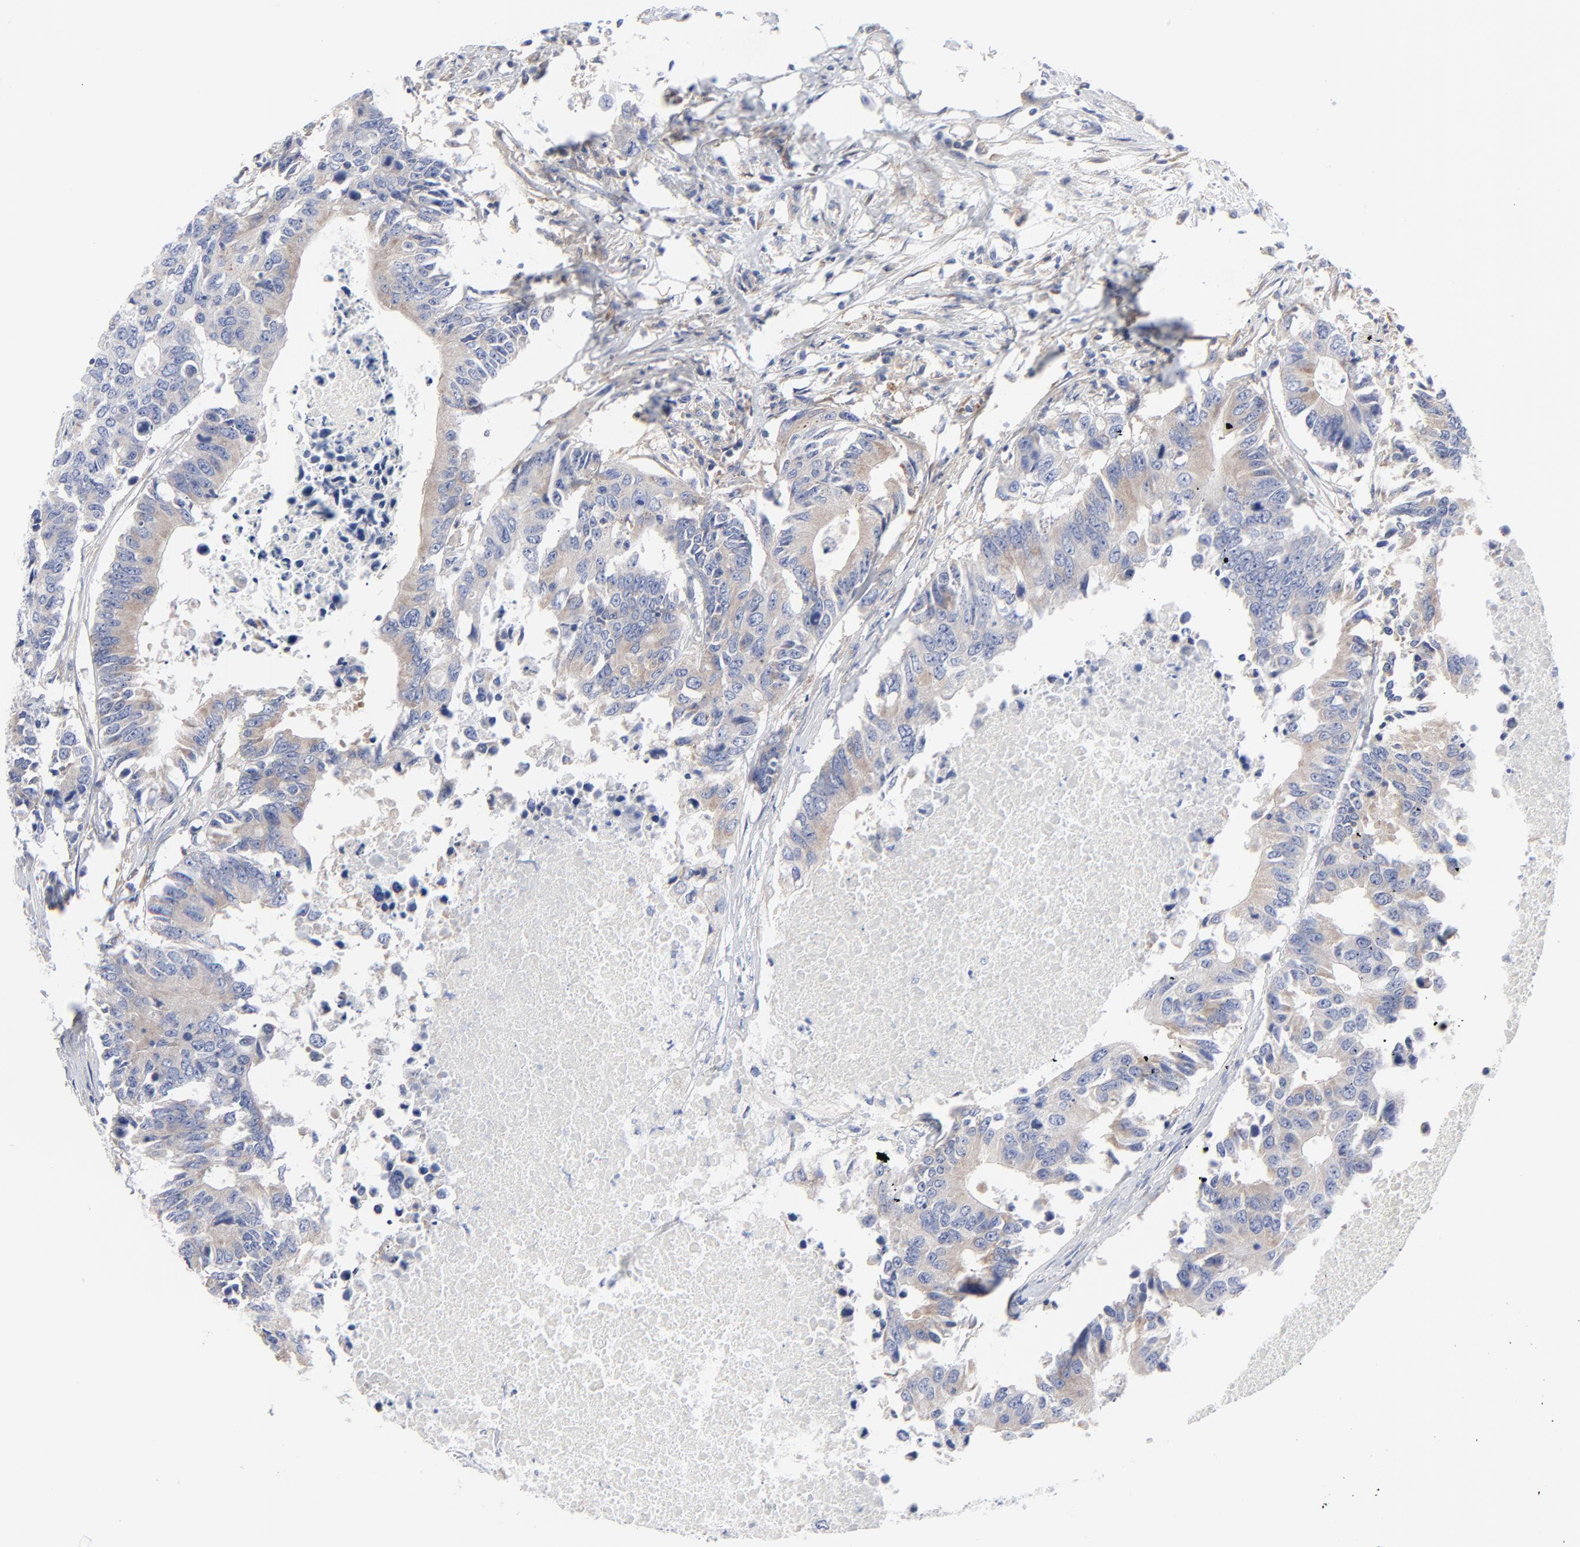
{"staining": {"intensity": "weak", "quantity": "25%-75%", "location": "cytoplasmic/membranous"}, "tissue": "colorectal cancer", "cell_type": "Tumor cells", "image_type": "cancer", "snomed": [{"axis": "morphology", "description": "Adenocarcinoma, NOS"}, {"axis": "topography", "description": "Colon"}], "caption": "Protein staining shows weak cytoplasmic/membranous staining in approximately 25%-75% of tumor cells in colorectal cancer (adenocarcinoma).", "gene": "STAT2", "patient": {"sex": "male", "age": 71}}